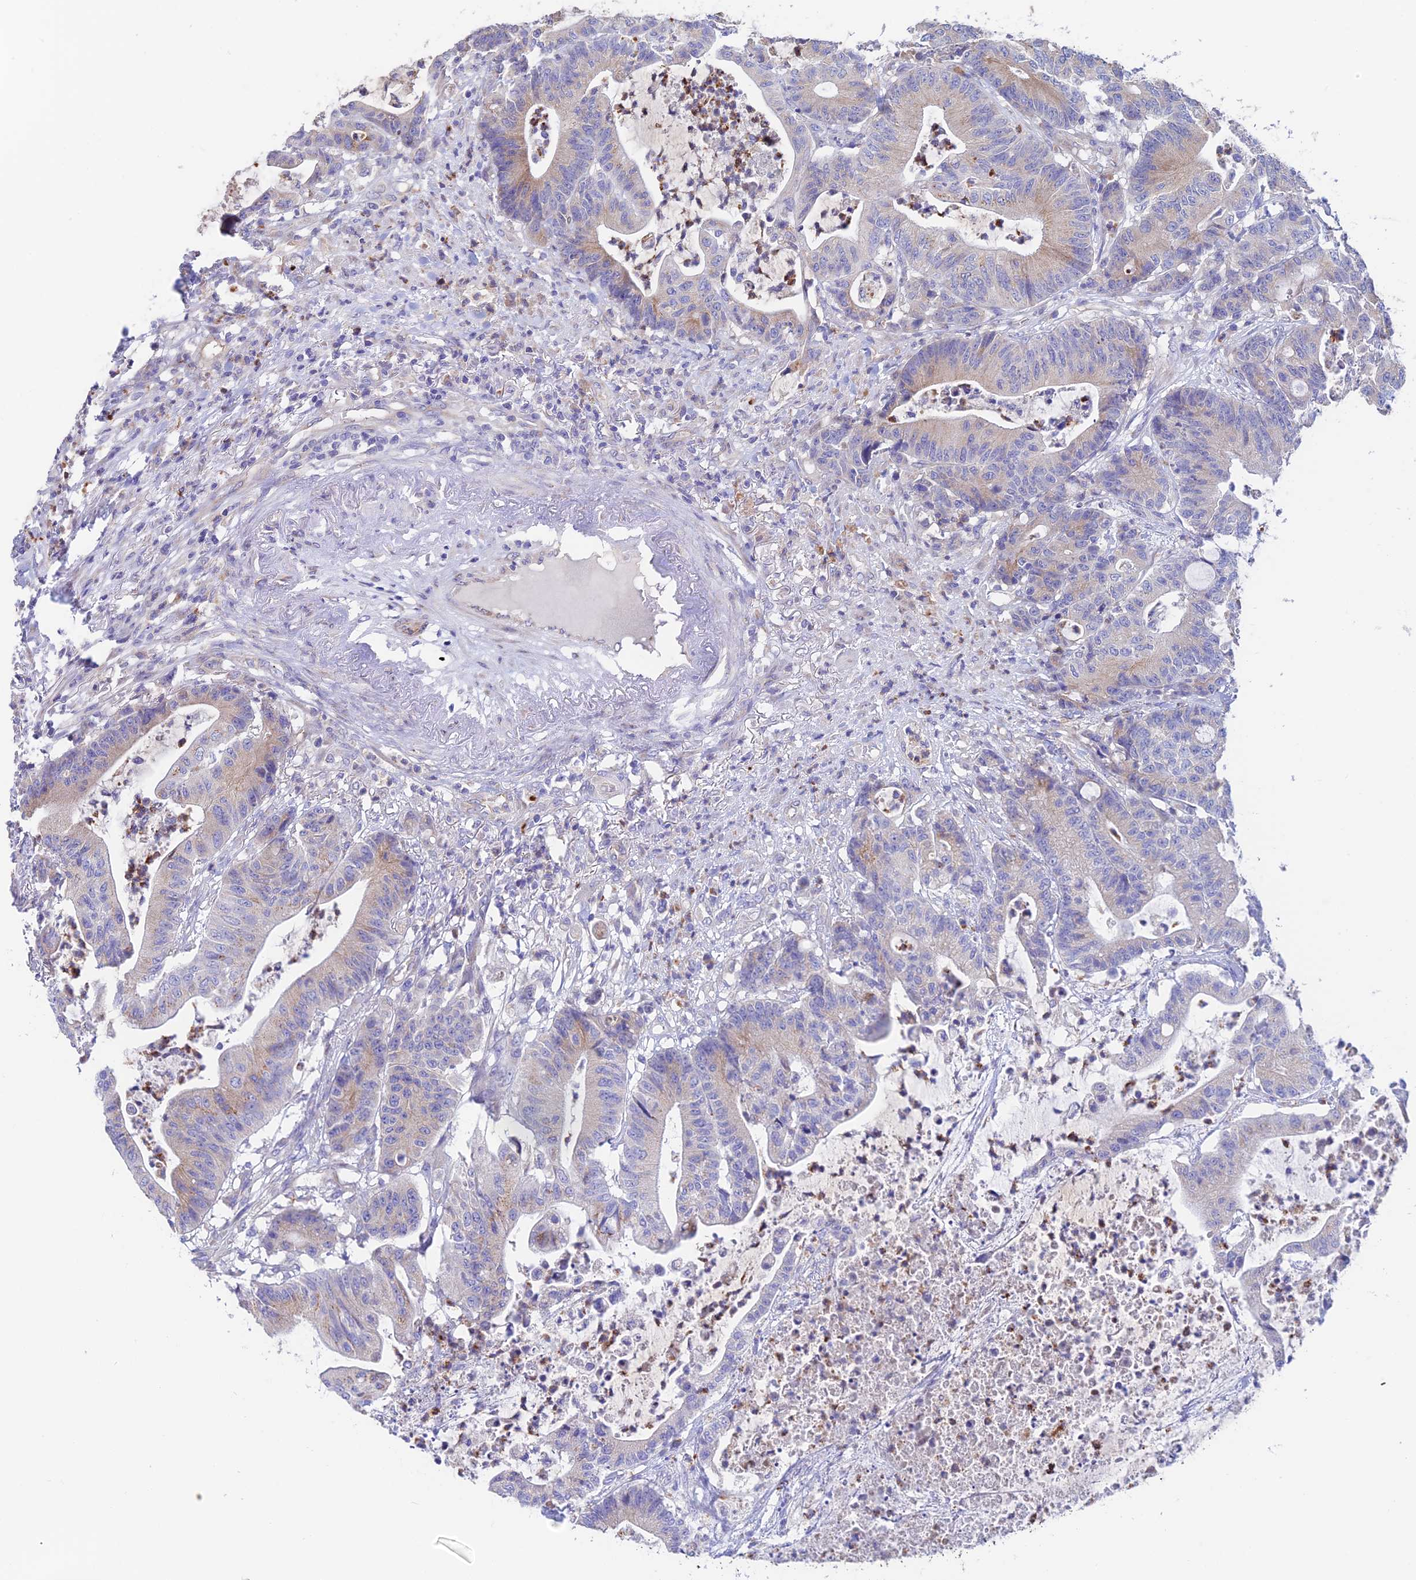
{"staining": {"intensity": "weak", "quantity": "<25%", "location": "cytoplasmic/membranous"}, "tissue": "colorectal cancer", "cell_type": "Tumor cells", "image_type": "cancer", "snomed": [{"axis": "morphology", "description": "Adenocarcinoma, NOS"}, {"axis": "topography", "description": "Colon"}], "caption": "There is no significant positivity in tumor cells of colorectal adenocarcinoma.", "gene": "EMC3", "patient": {"sex": "female", "age": 84}}